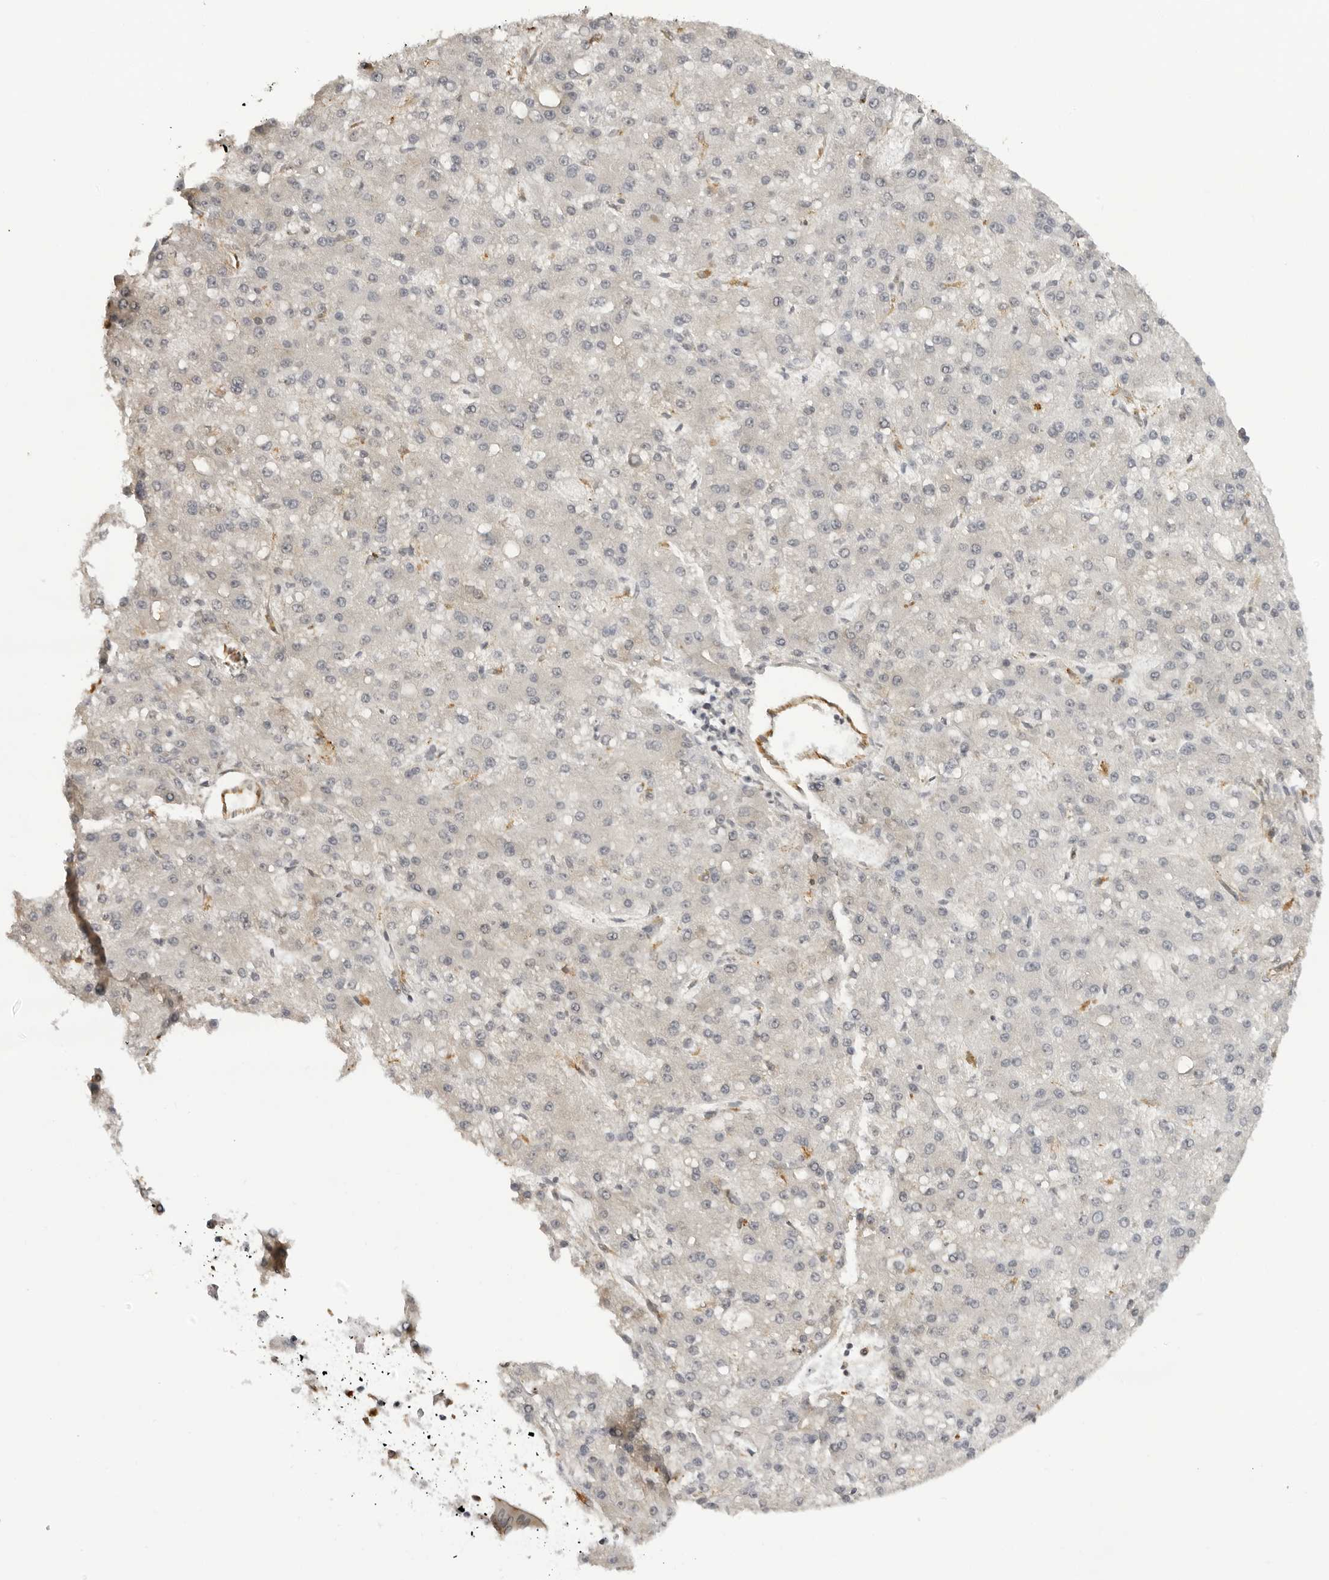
{"staining": {"intensity": "negative", "quantity": "none", "location": "none"}, "tissue": "liver cancer", "cell_type": "Tumor cells", "image_type": "cancer", "snomed": [{"axis": "morphology", "description": "Carcinoma, Hepatocellular, NOS"}, {"axis": "topography", "description": "Liver"}], "caption": "Human liver cancer (hepatocellular carcinoma) stained for a protein using IHC shows no positivity in tumor cells.", "gene": "DYNLT5", "patient": {"sex": "male", "age": 67}}